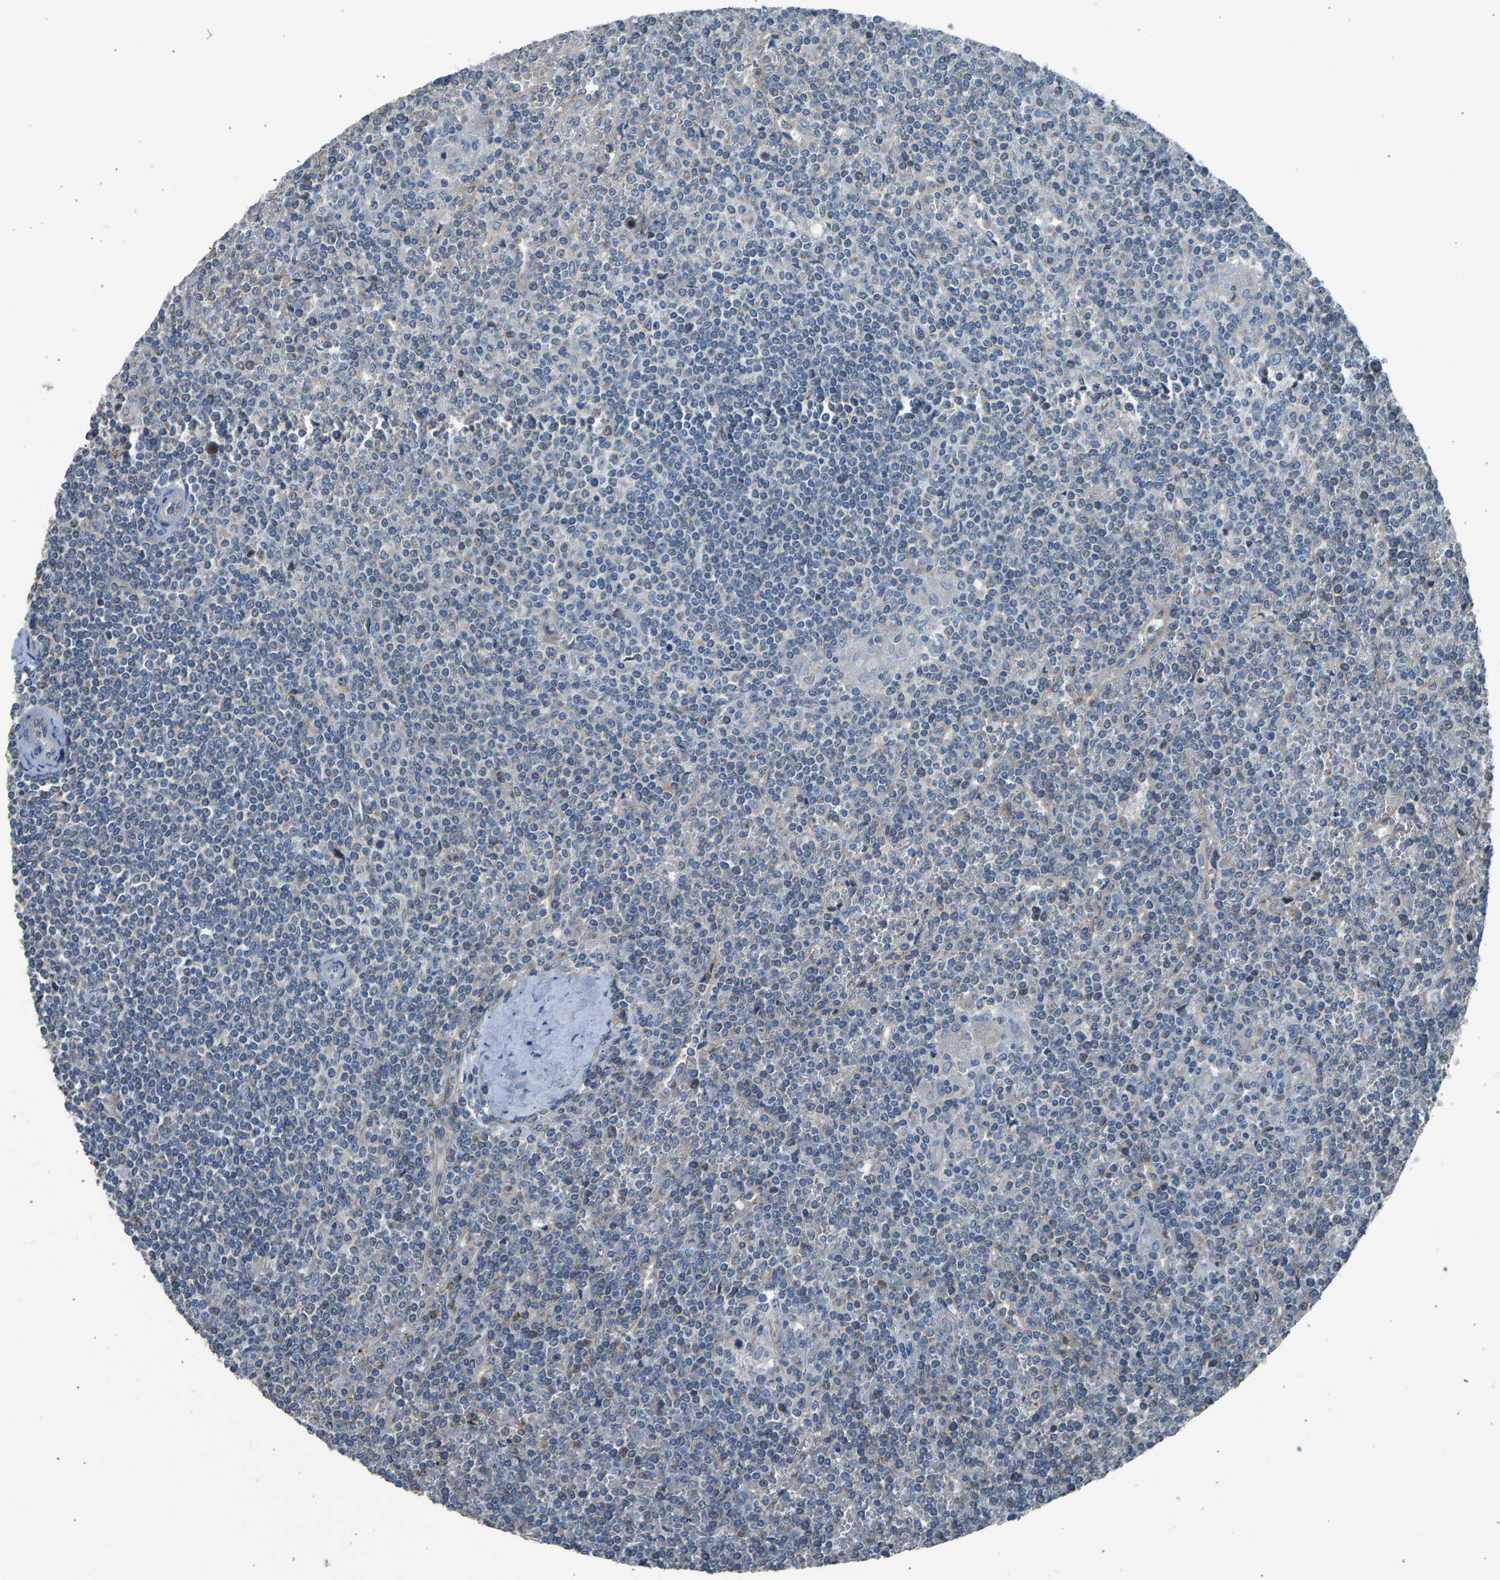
{"staining": {"intensity": "negative", "quantity": "none", "location": "none"}, "tissue": "lymphoma", "cell_type": "Tumor cells", "image_type": "cancer", "snomed": [{"axis": "morphology", "description": "Malignant lymphoma, non-Hodgkin's type, Low grade"}, {"axis": "topography", "description": "Spleen"}], "caption": "Tumor cells show no significant expression in malignant lymphoma, non-Hodgkin's type (low-grade).", "gene": "TGFBR3", "patient": {"sex": "female", "age": 19}}